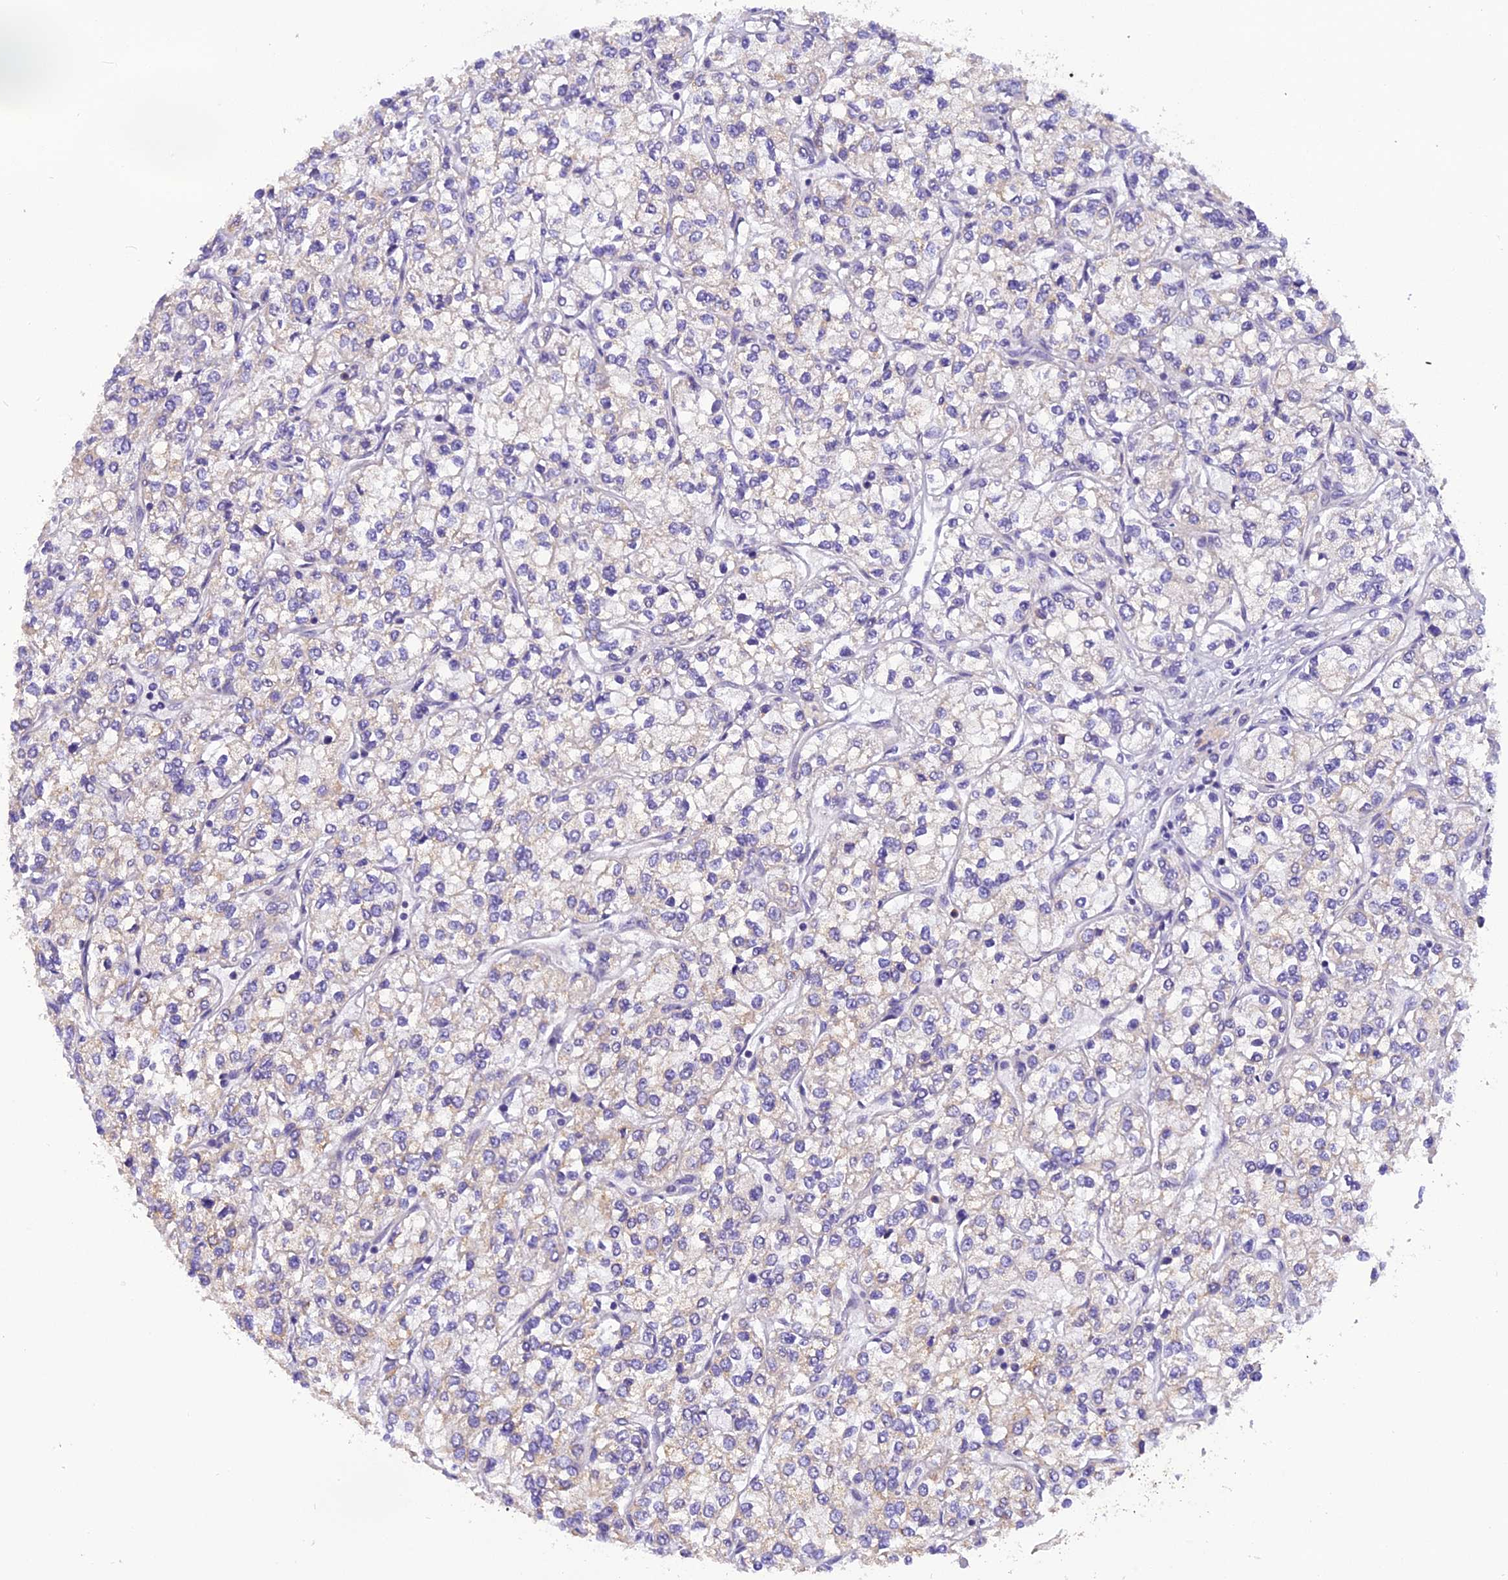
{"staining": {"intensity": "negative", "quantity": "none", "location": "none"}, "tissue": "renal cancer", "cell_type": "Tumor cells", "image_type": "cancer", "snomed": [{"axis": "morphology", "description": "Adenocarcinoma, NOS"}, {"axis": "topography", "description": "Kidney"}], "caption": "There is no significant positivity in tumor cells of renal adenocarcinoma. The staining is performed using DAB (3,3'-diaminobenzidine) brown chromogen with nuclei counter-stained in using hematoxylin.", "gene": "TRIM3", "patient": {"sex": "male", "age": 80}}